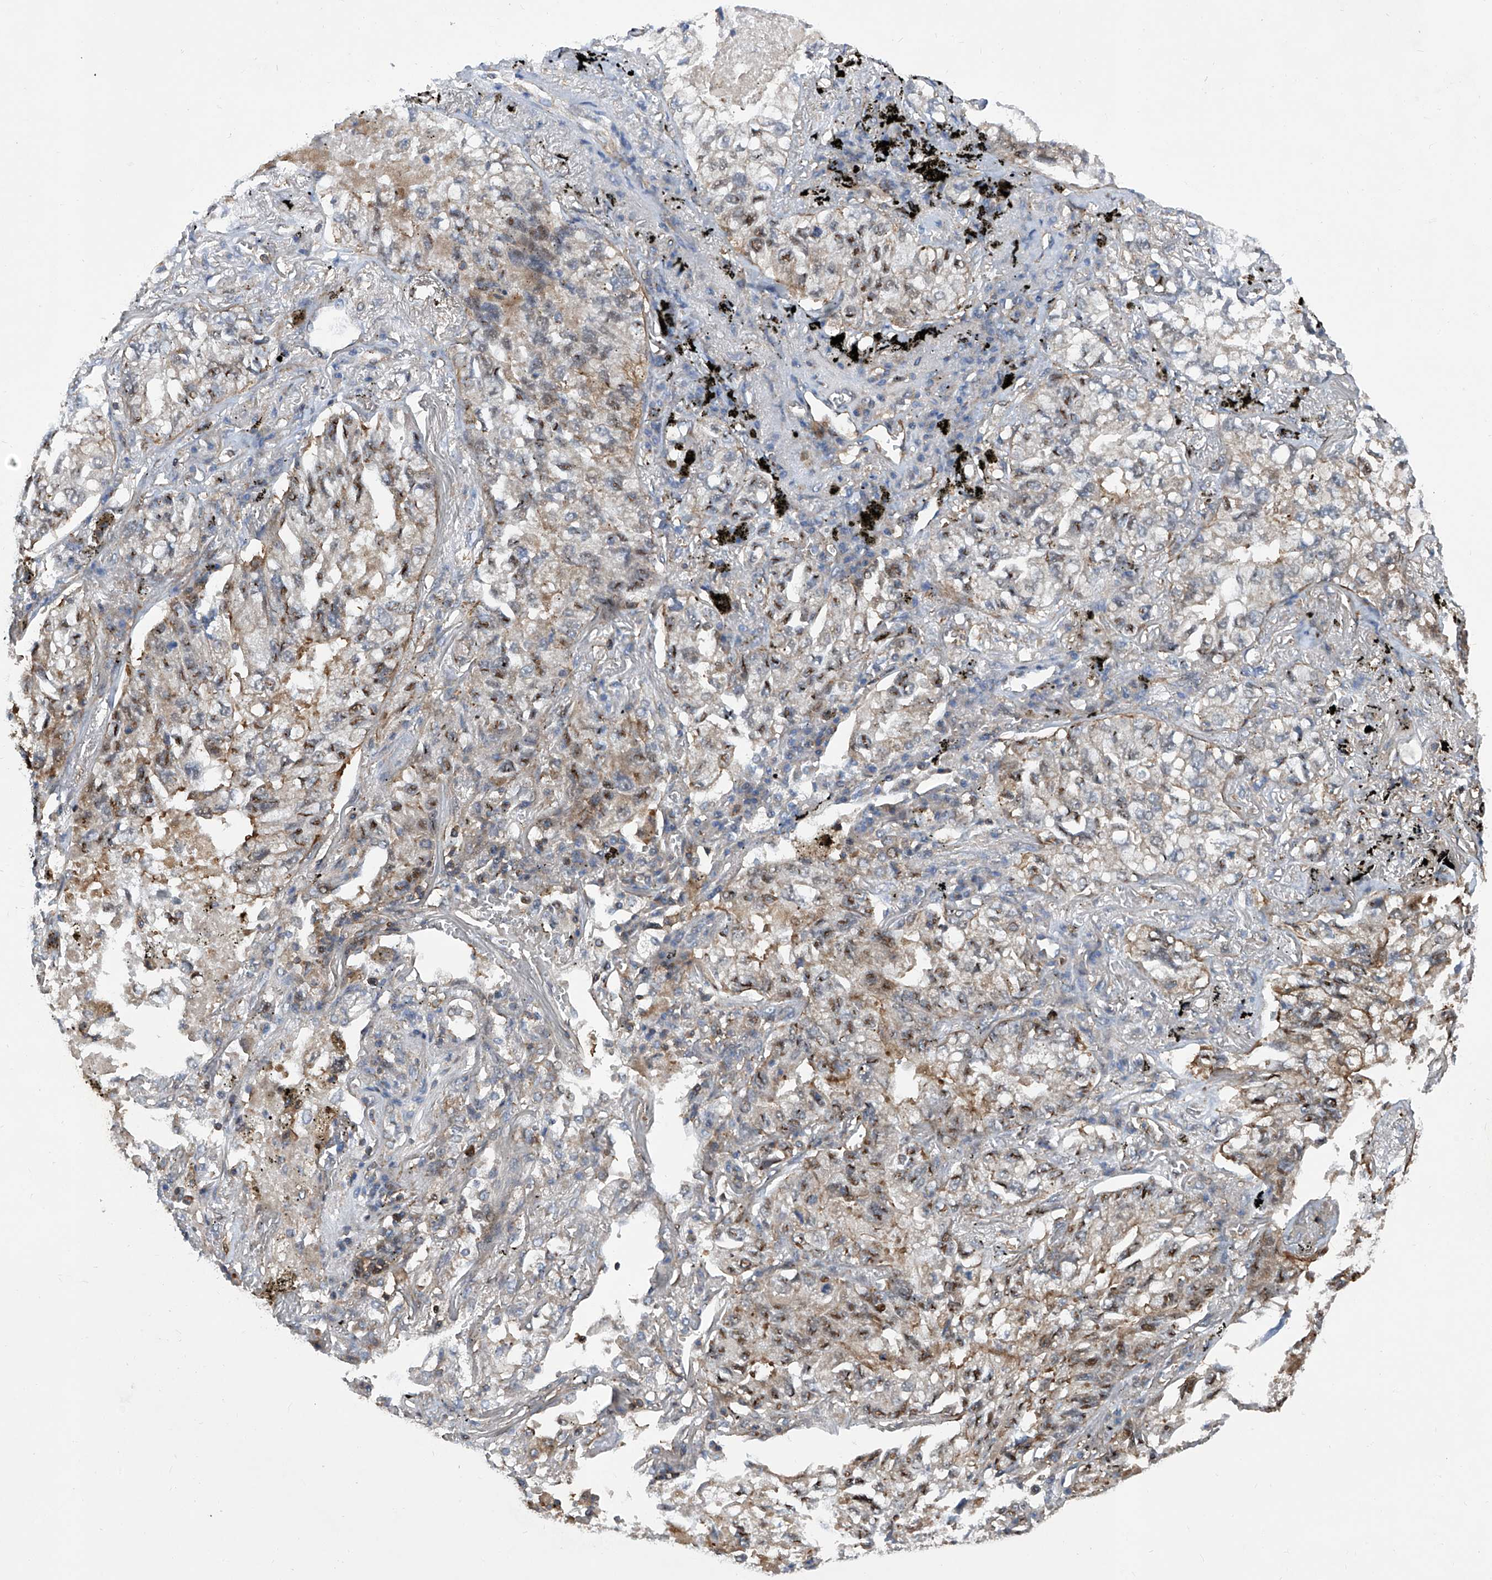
{"staining": {"intensity": "moderate", "quantity": "25%-75%", "location": "cytoplasmic/membranous,nuclear"}, "tissue": "lung cancer", "cell_type": "Tumor cells", "image_type": "cancer", "snomed": [{"axis": "morphology", "description": "Adenocarcinoma, NOS"}, {"axis": "topography", "description": "Lung"}], "caption": "An image of adenocarcinoma (lung) stained for a protein demonstrates moderate cytoplasmic/membranous and nuclear brown staining in tumor cells. (Brightfield microscopy of DAB IHC at high magnification).", "gene": "NT5C3A", "patient": {"sex": "male", "age": 65}}